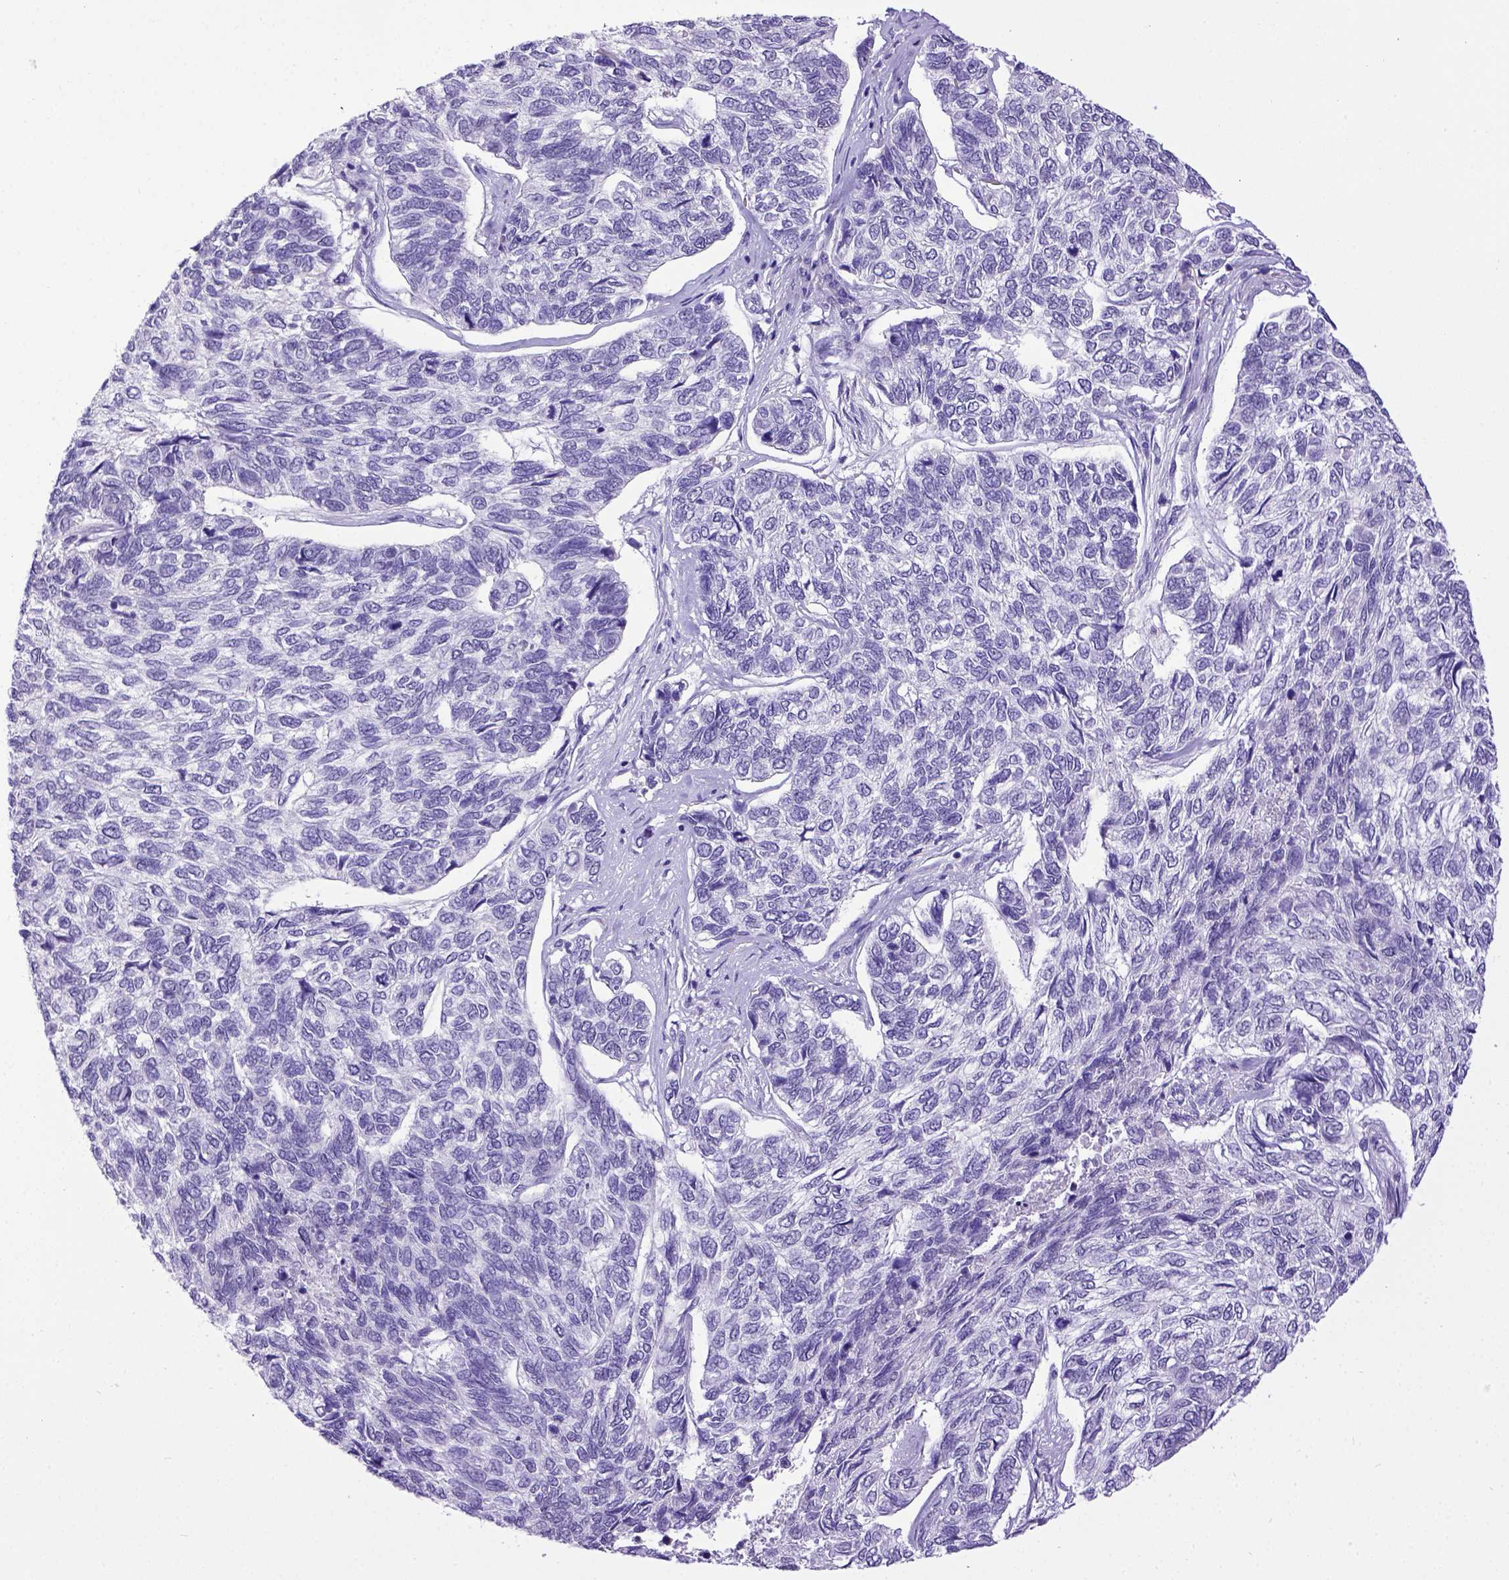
{"staining": {"intensity": "negative", "quantity": "none", "location": "none"}, "tissue": "skin cancer", "cell_type": "Tumor cells", "image_type": "cancer", "snomed": [{"axis": "morphology", "description": "Basal cell carcinoma"}, {"axis": "topography", "description": "Skin"}], "caption": "This is a micrograph of IHC staining of skin basal cell carcinoma, which shows no staining in tumor cells. (DAB (3,3'-diaminobenzidine) IHC with hematoxylin counter stain).", "gene": "ESR1", "patient": {"sex": "female", "age": 65}}